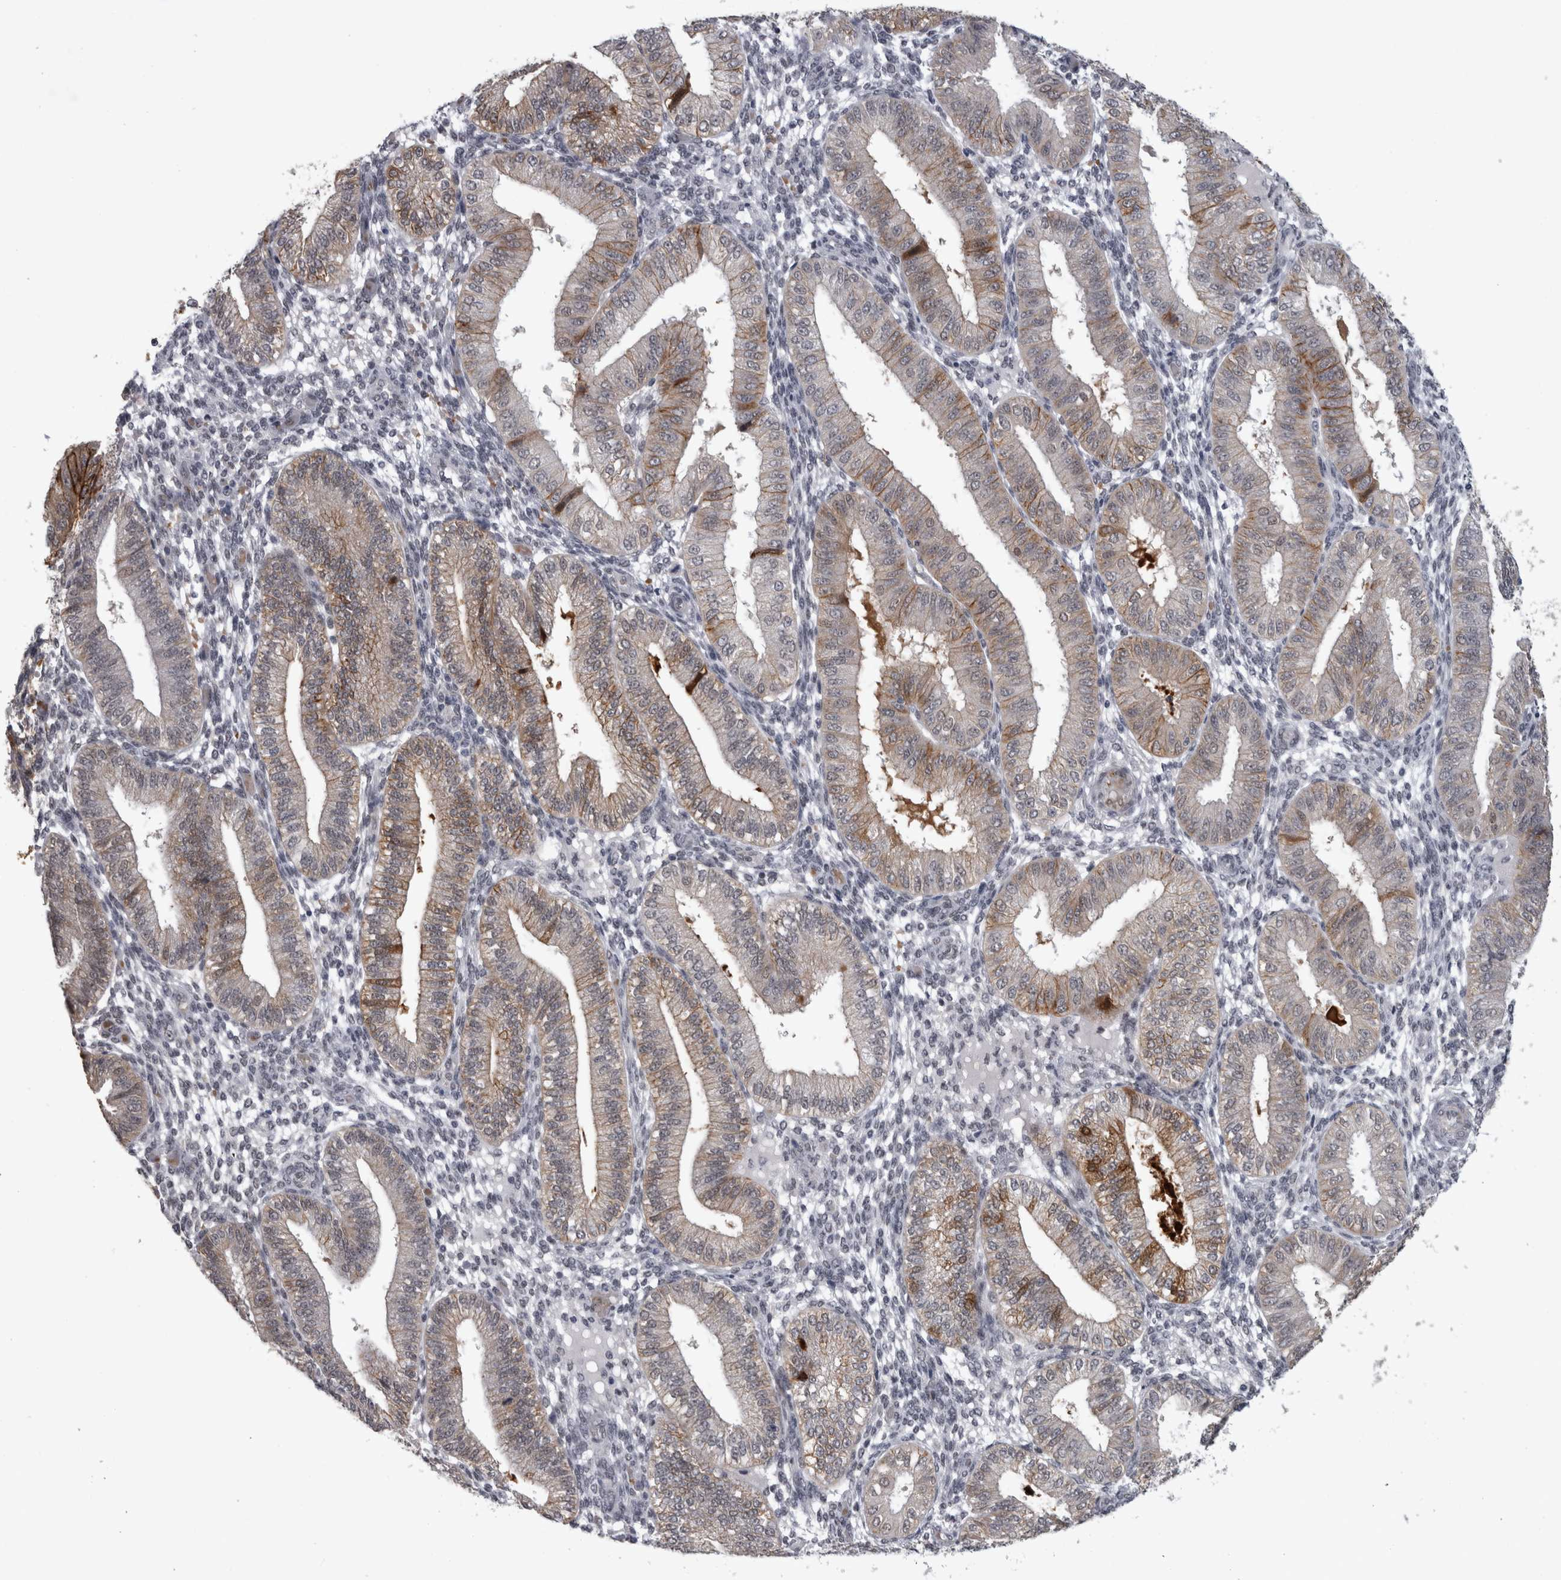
{"staining": {"intensity": "negative", "quantity": "none", "location": "none"}, "tissue": "endometrium", "cell_type": "Cells in endometrial stroma", "image_type": "normal", "snomed": [{"axis": "morphology", "description": "Normal tissue, NOS"}, {"axis": "topography", "description": "Endometrium"}], "caption": "Immunohistochemical staining of normal human endometrium demonstrates no significant positivity in cells in endometrial stroma. (DAB immunohistochemistry visualized using brightfield microscopy, high magnification).", "gene": "PEBP4", "patient": {"sex": "female", "age": 39}}